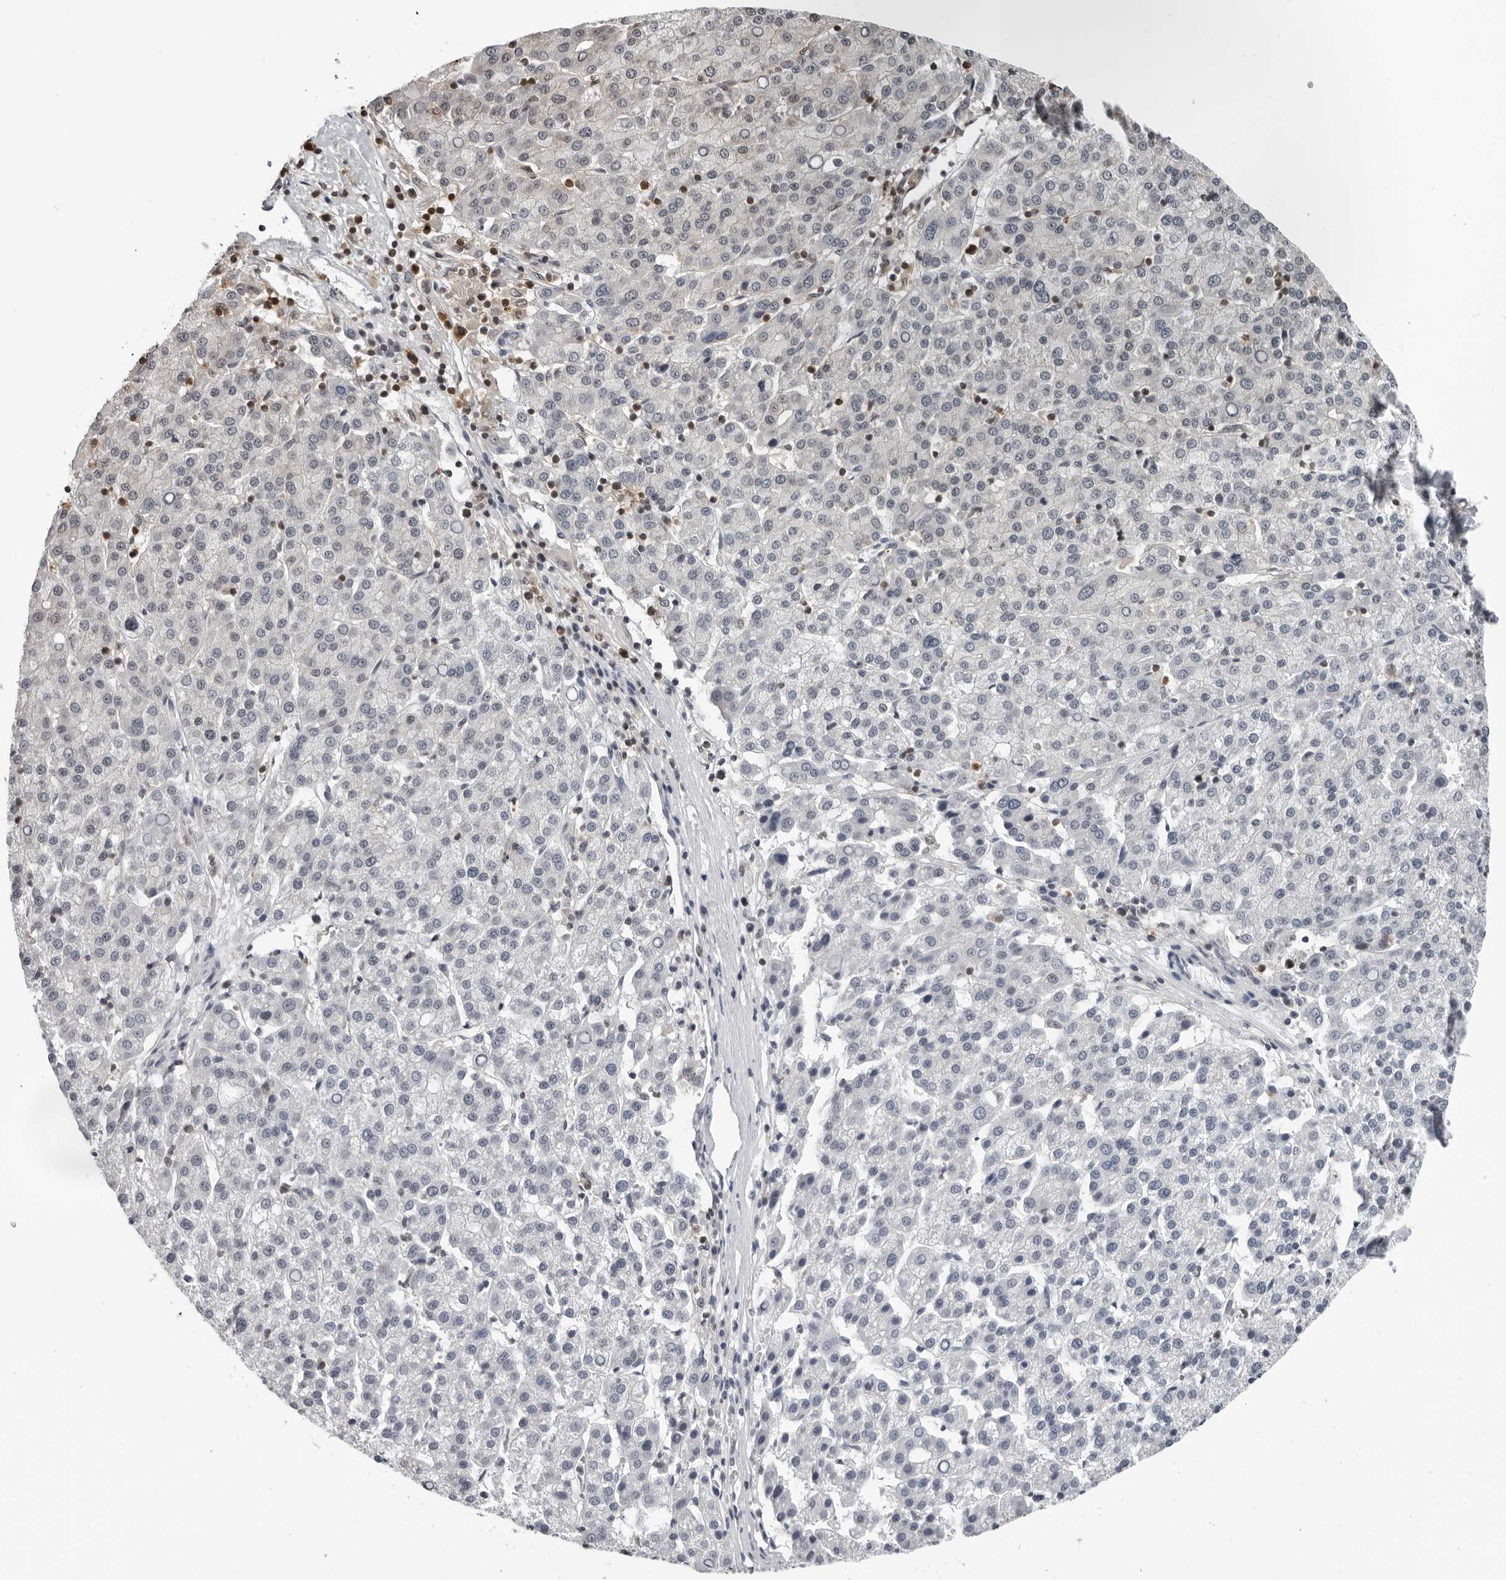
{"staining": {"intensity": "negative", "quantity": "none", "location": "none"}, "tissue": "liver cancer", "cell_type": "Tumor cells", "image_type": "cancer", "snomed": [{"axis": "morphology", "description": "Carcinoma, Hepatocellular, NOS"}, {"axis": "topography", "description": "Liver"}], "caption": "This is an immunohistochemistry micrograph of liver cancer. There is no positivity in tumor cells.", "gene": "HSPH1", "patient": {"sex": "female", "age": 58}}